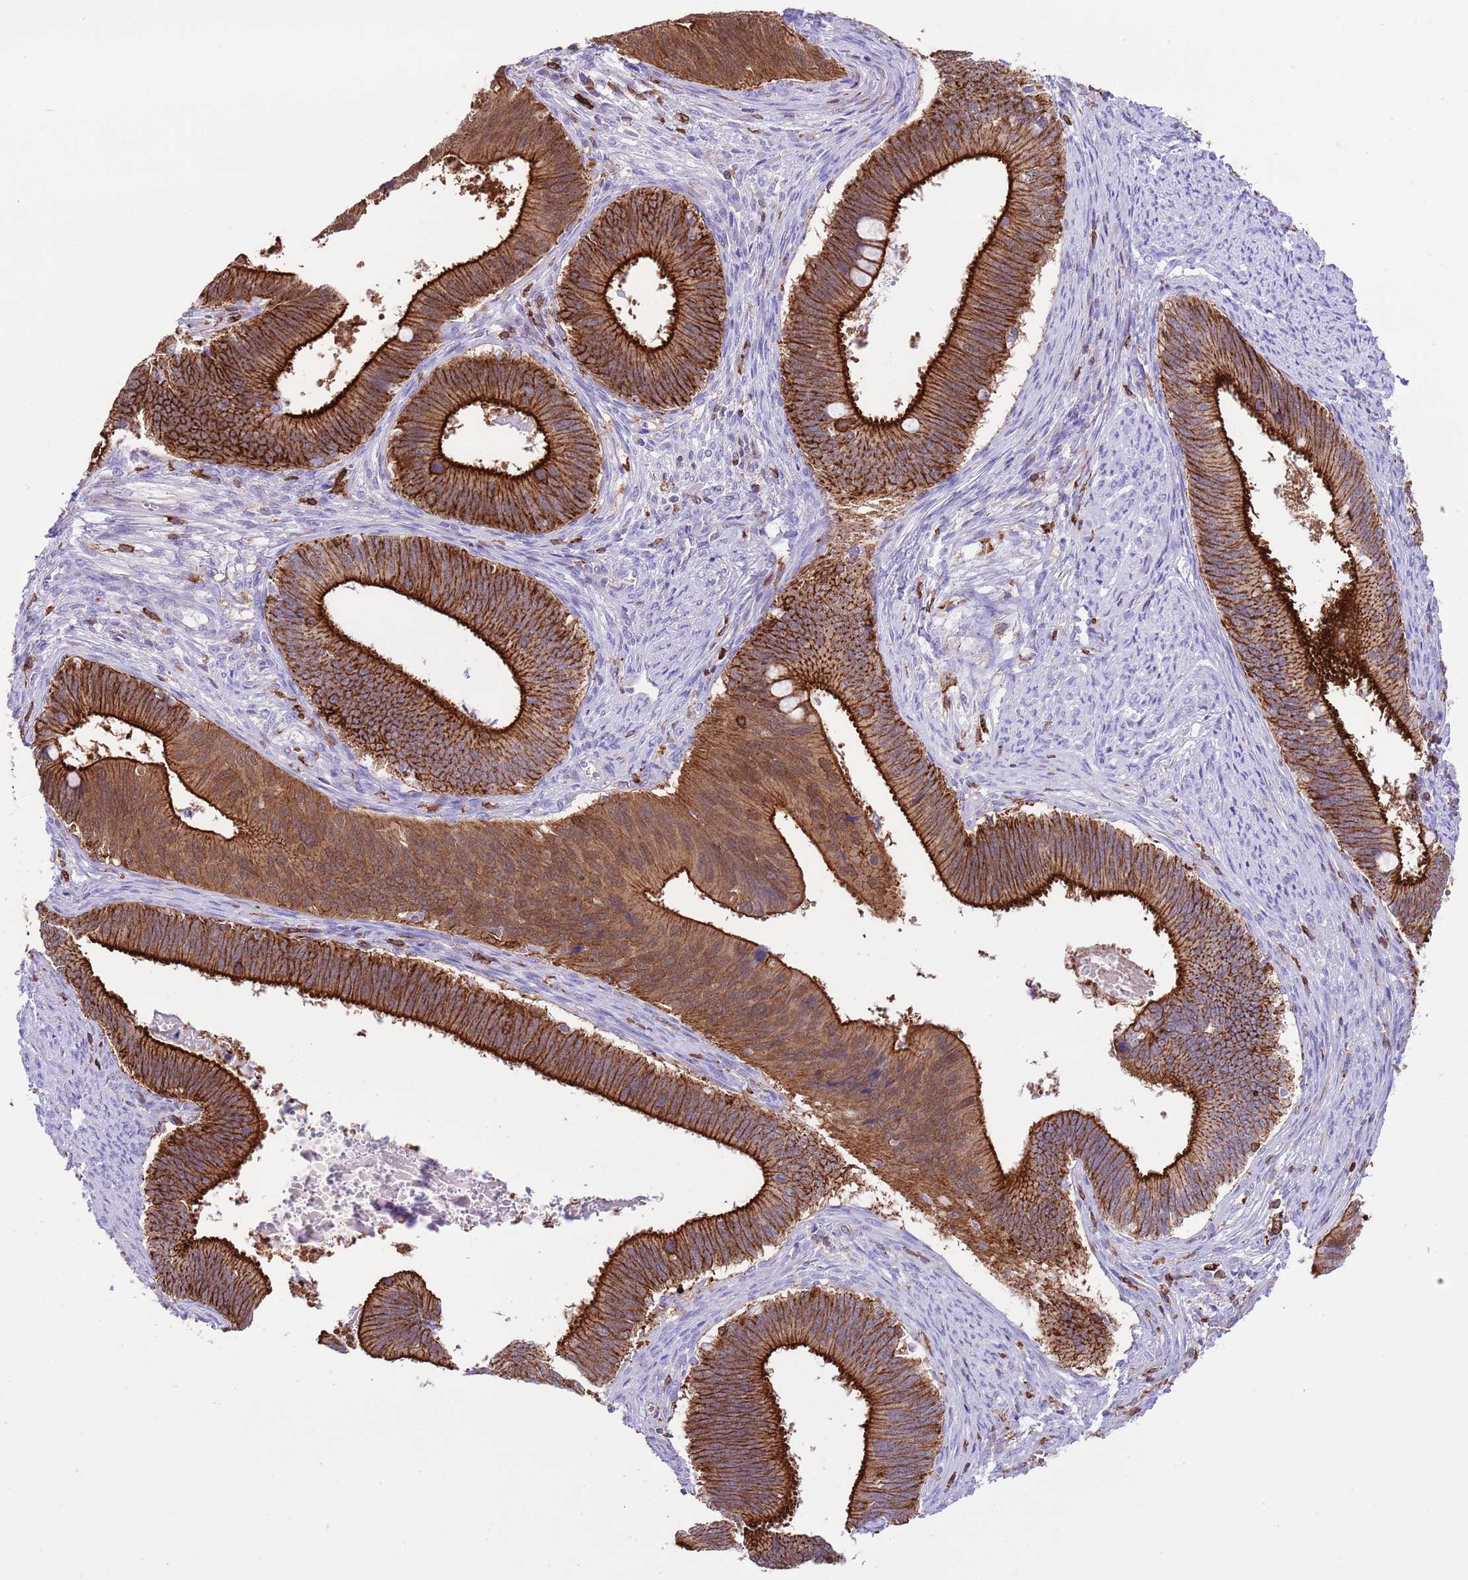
{"staining": {"intensity": "strong", "quantity": ">75%", "location": "cytoplasmic/membranous"}, "tissue": "cervical cancer", "cell_type": "Tumor cells", "image_type": "cancer", "snomed": [{"axis": "morphology", "description": "Adenocarcinoma, NOS"}, {"axis": "topography", "description": "Cervix"}], "caption": "Cervical adenocarcinoma stained with DAB (3,3'-diaminobenzidine) IHC displays high levels of strong cytoplasmic/membranous expression in about >75% of tumor cells. Ihc stains the protein of interest in brown and the nuclei are stained blue.", "gene": "EFHD2", "patient": {"sex": "female", "age": 42}}